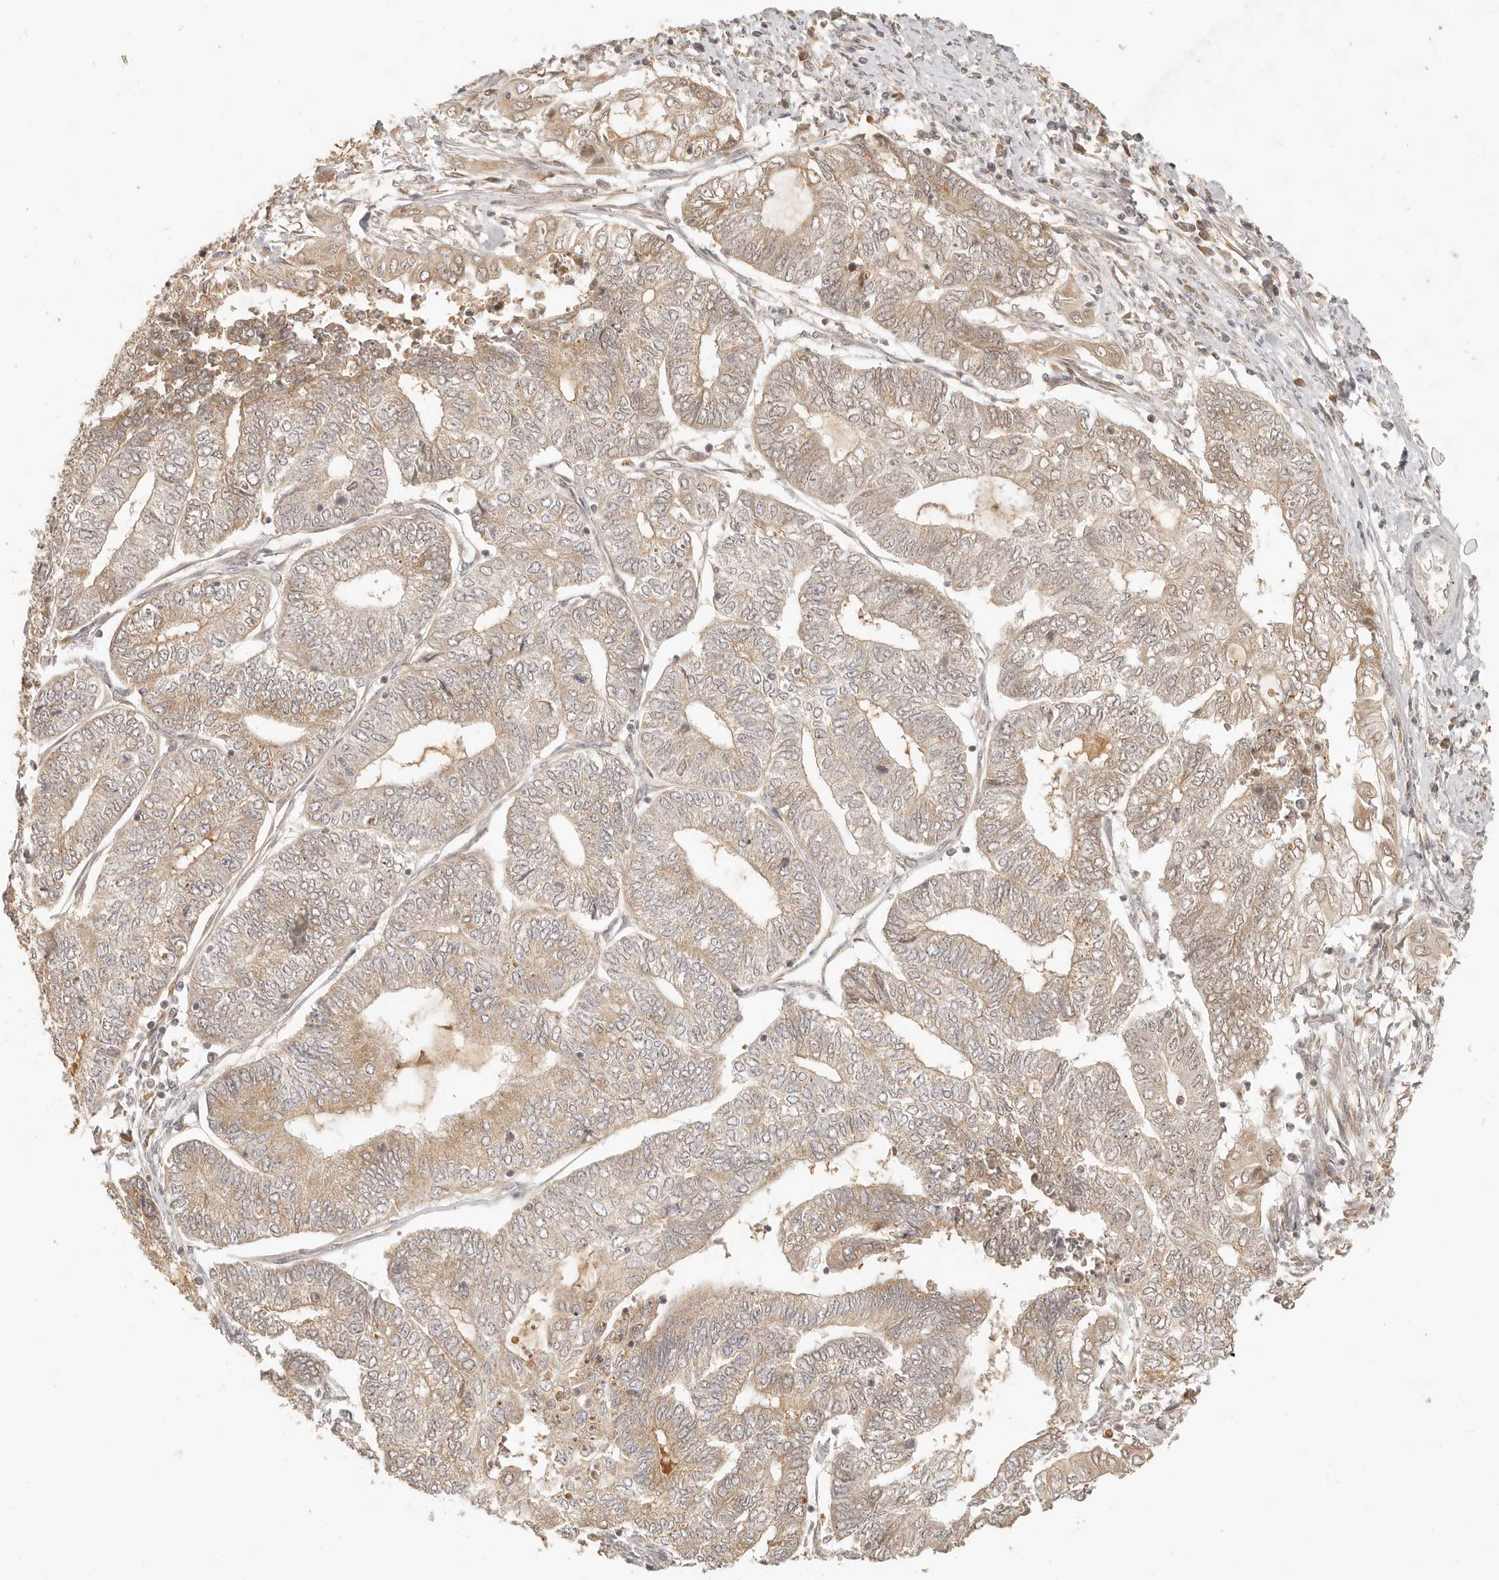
{"staining": {"intensity": "weak", "quantity": "25%-75%", "location": "cytoplasmic/membranous"}, "tissue": "endometrial cancer", "cell_type": "Tumor cells", "image_type": "cancer", "snomed": [{"axis": "morphology", "description": "Adenocarcinoma, NOS"}, {"axis": "topography", "description": "Uterus"}, {"axis": "topography", "description": "Endometrium"}], "caption": "Immunohistochemistry (IHC) of human endometrial cancer shows low levels of weak cytoplasmic/membranous staining in about 25%-75% of tumor cells. (Brightfield microscopy of DAB IHC at high magnification).", "gene": "INTS11", "patient": {"sex": "female", "age": 70}}